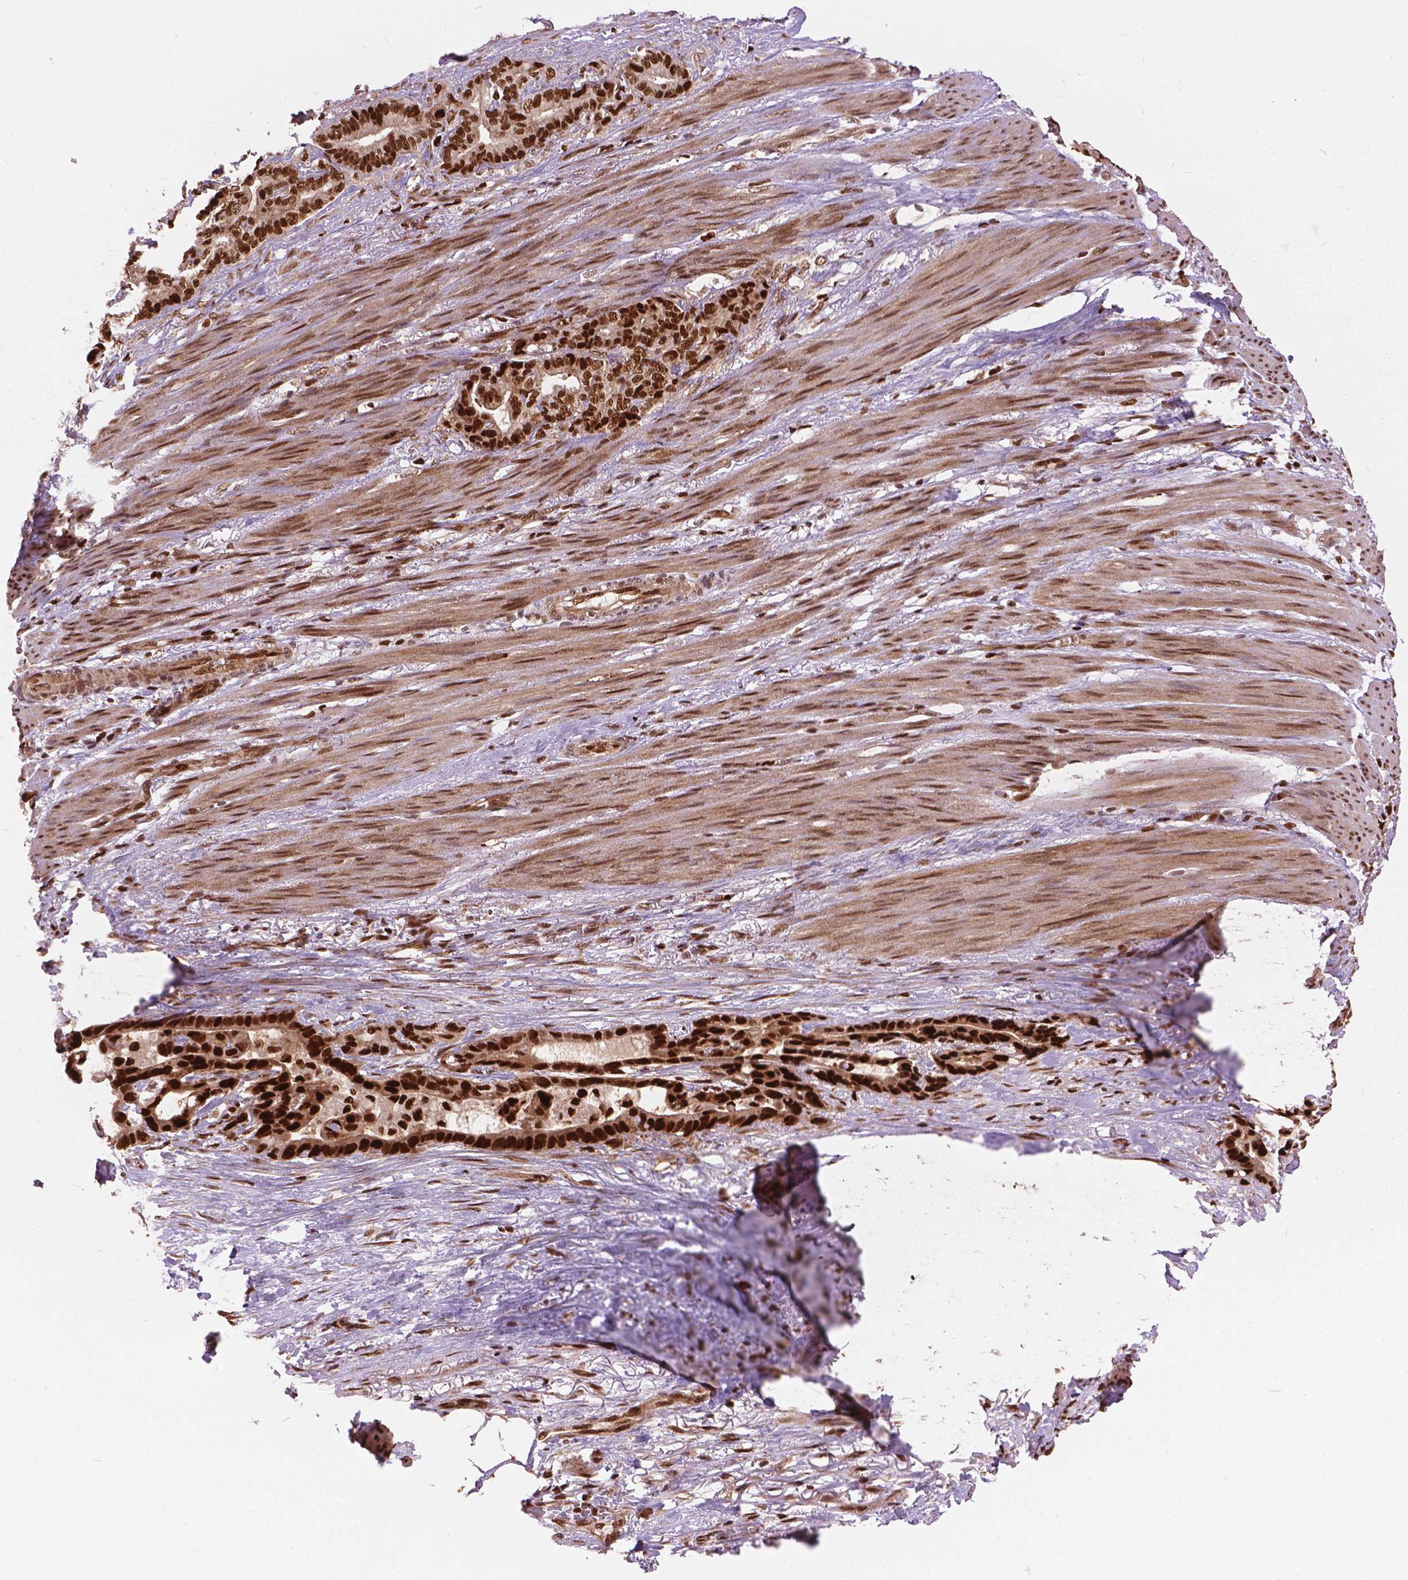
{"staining": {"intensity": "strong", "quantity": ">75%", "location": "nuclear"}, "tissue": "stomach cancer", "cell_type": "Tumor cells", "image_type": "cancer", "snomed": [{"axis": "morphology", "description": "Normal tissue, NOS"}, {"axis": "morphology", "description": "Adenocarcinoma, NOS"}, {"axis": "topography", "description": "Esophagus"}, {"axis": "topography", "description": "Stomach, upper"}], "caption": "Tumor cells reveal strong nuclear expression in approximately >75% of cells in stomach cancer.", "gene": "ANP32B", "patient": {"sex": "male", "age": 62}}